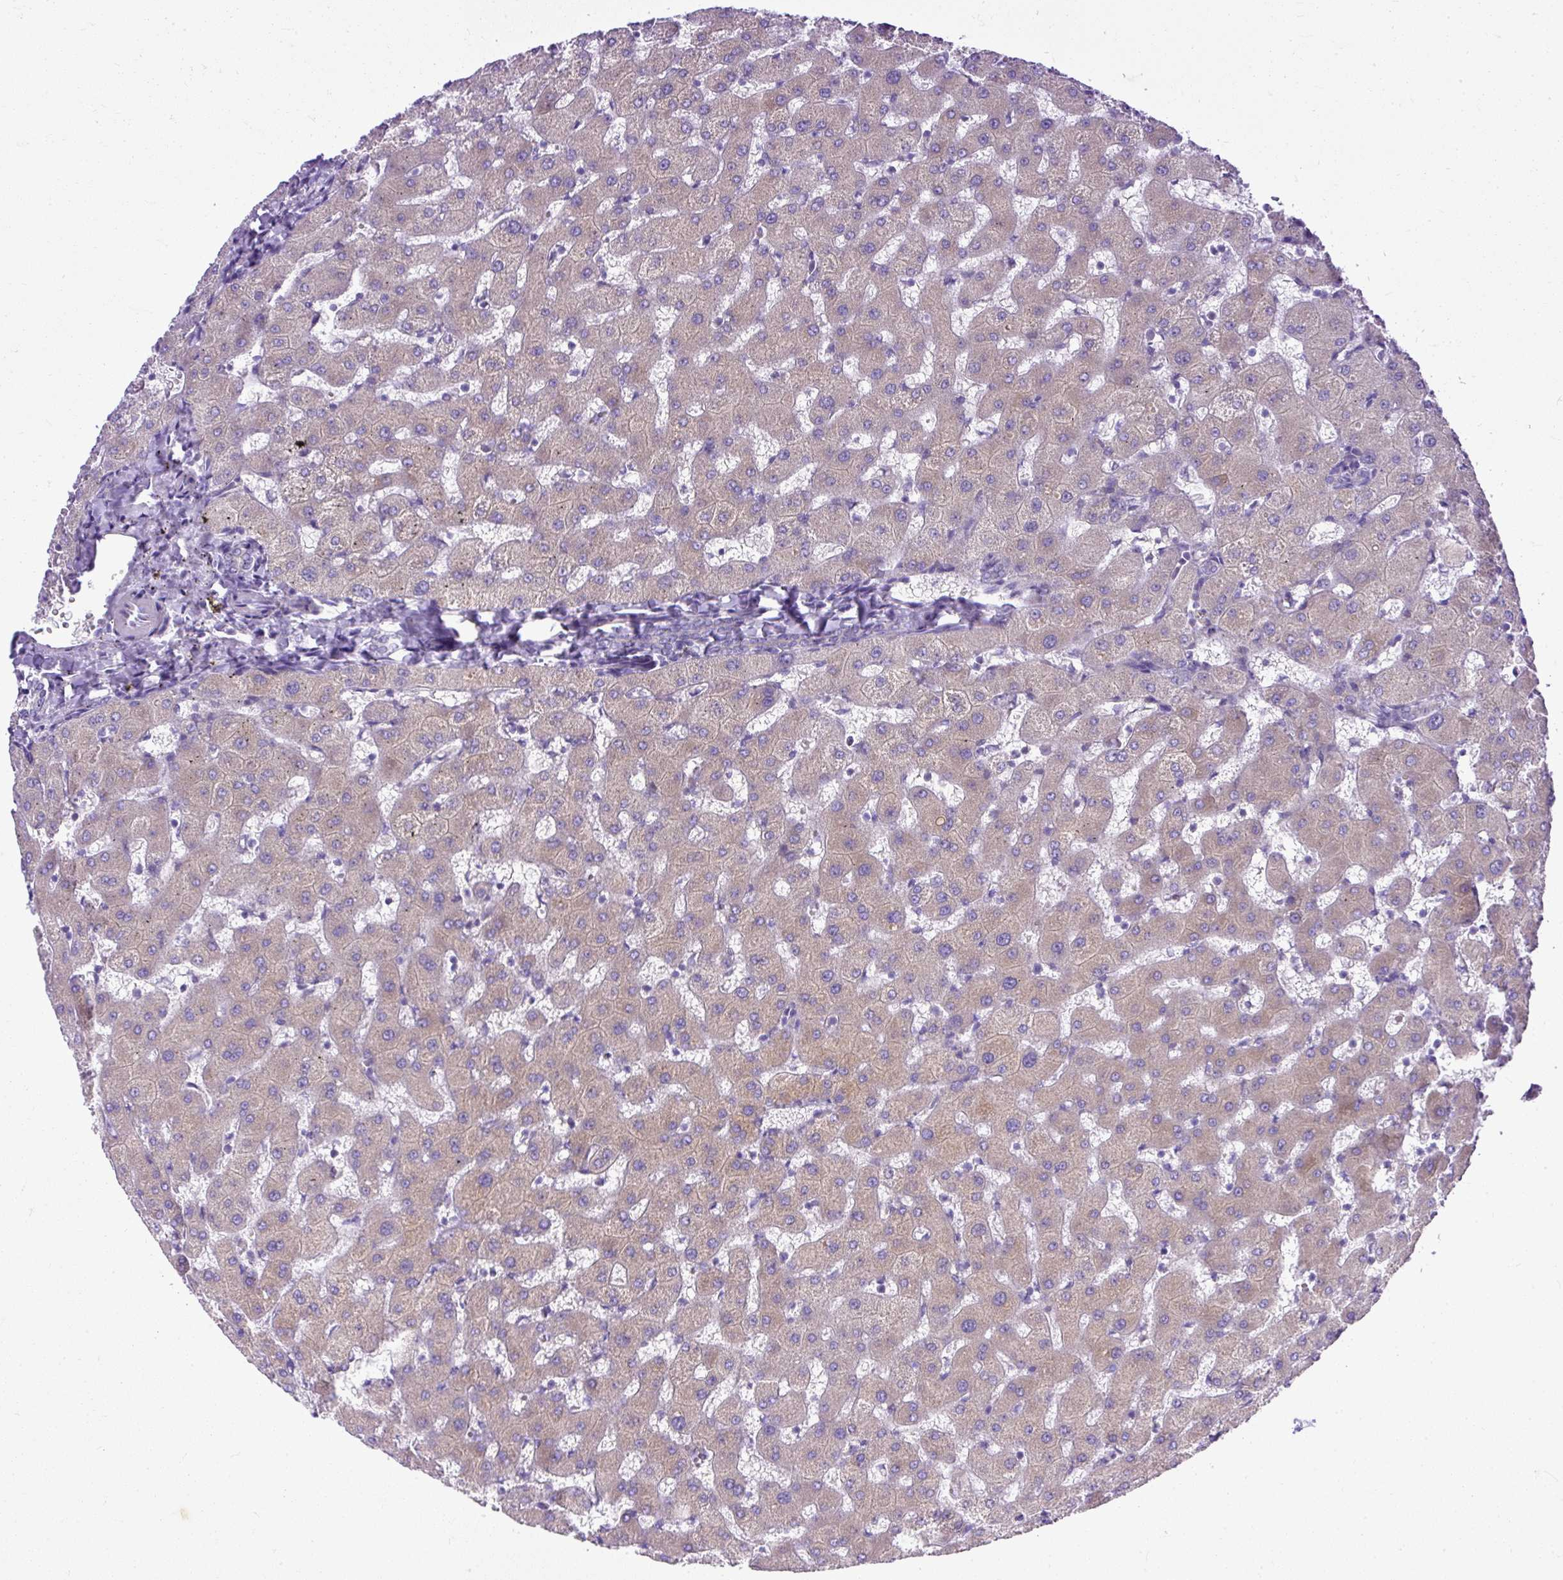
{"staining": {"intensity": "negative", "quantity": "none", "location": "none"}, "tissue": "liver", "cell_type": "Cholangiocytes", "image_type": "normal", "snomed": [{"axis": "morphology", "description": "Normal tissue, NOS"}, {"axis": "topography", "description": "Liver"}], "caption": "DAB immunohistochemical staining of normal liver reveals no significant positivity in cholangiocytes.", "gene": "AMFR", "patient": {"sex": "female", "age": 63}}